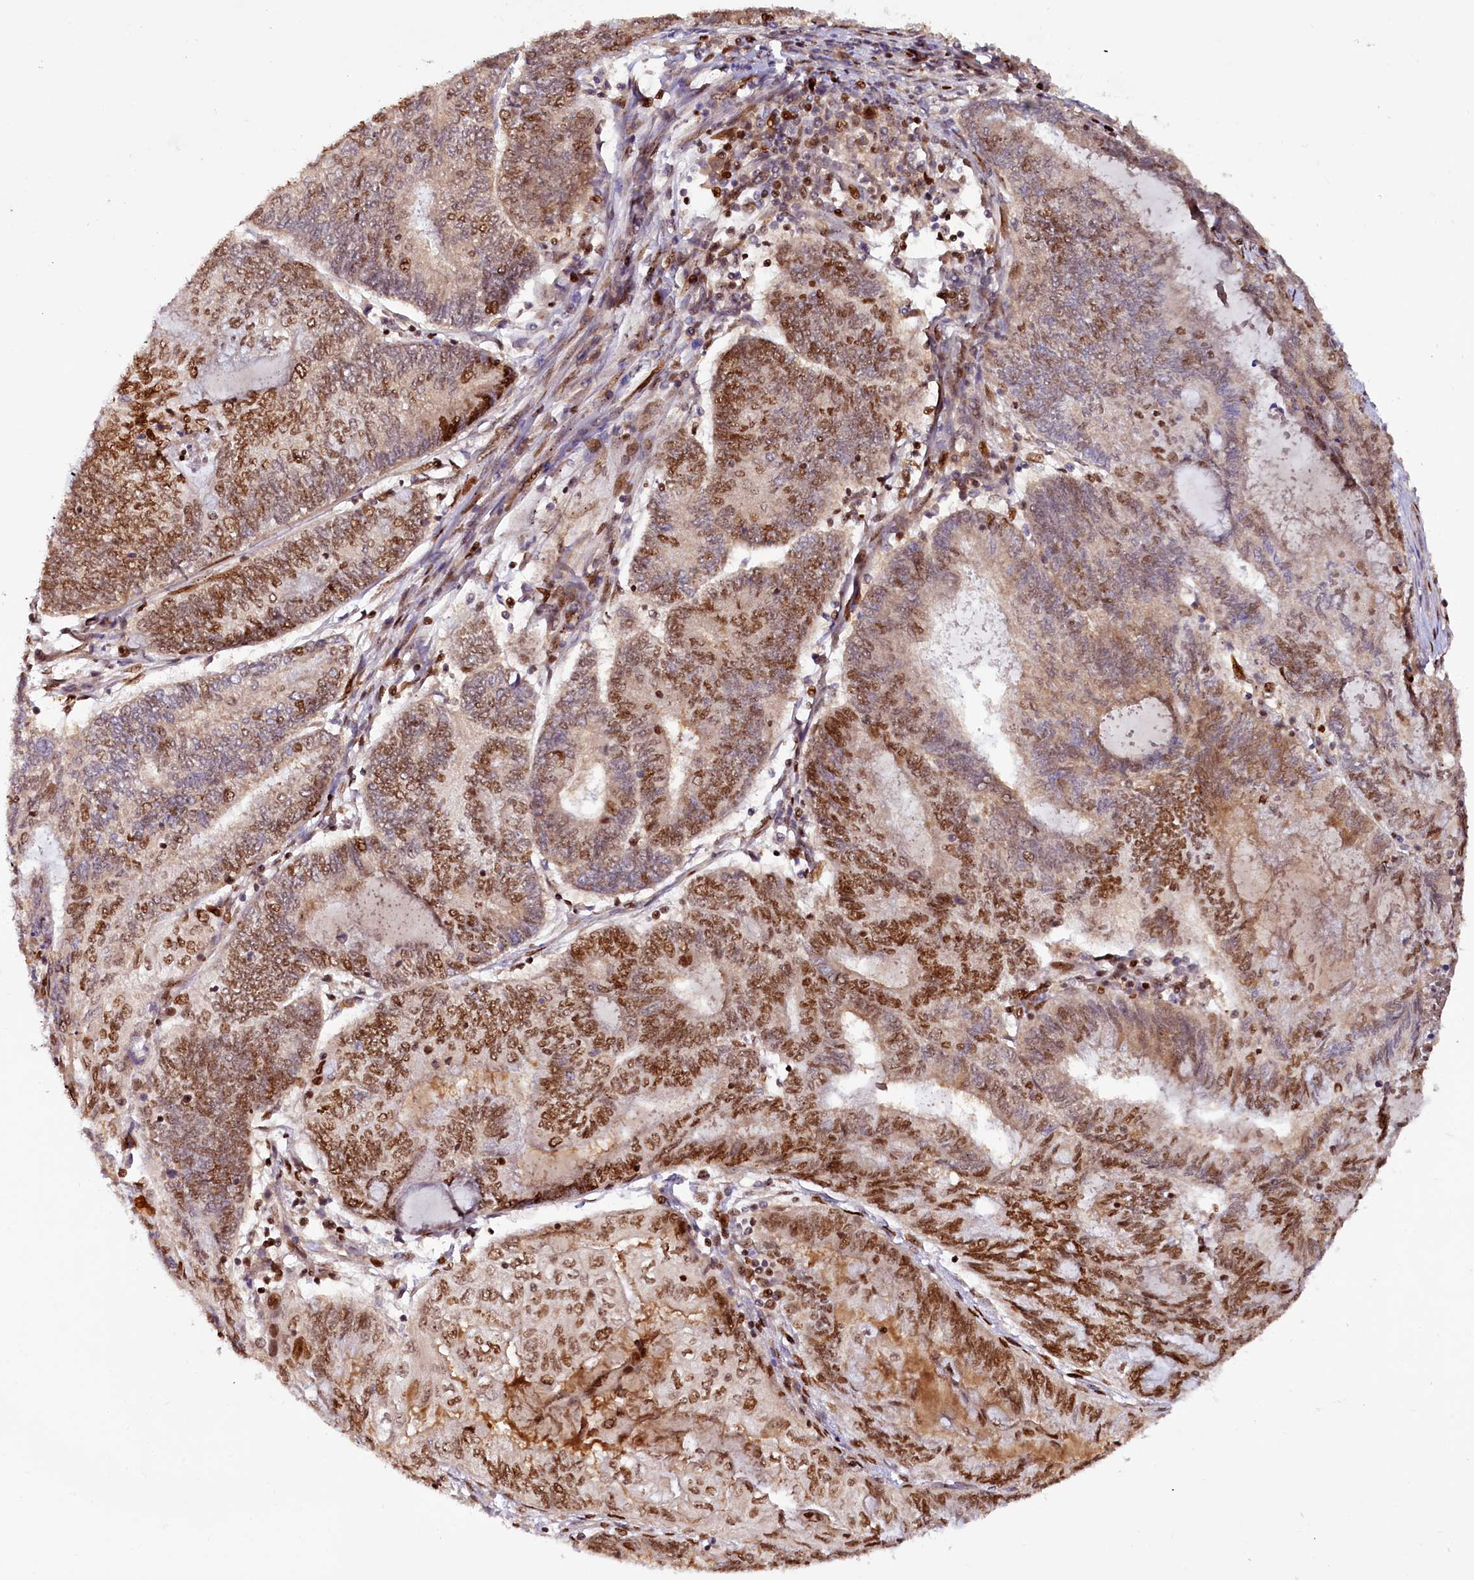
{"staining": {"intensity": "moderate", "quantity": ">75%", "location": "nuclear"}, "tissue": "endometrial cancer", "cell_type": "Tumor cells", "image_type": "cancer", "snomed": [{"axis": "morphology", "description": "Adenocarcinoma, NOS"}, {"axis": "topography", "description": "Uterus"}, {"axis": "topography", "description": "Endometrium"}], "caption": "The histopathology image demonstrates immunohistochemical staining of endometrial cancer. There is moderate nuclear staining is appreciated in about >75% of tumor cells.", "gene": "TCOF1", "patient": {"sex": "female", "age": 70}}